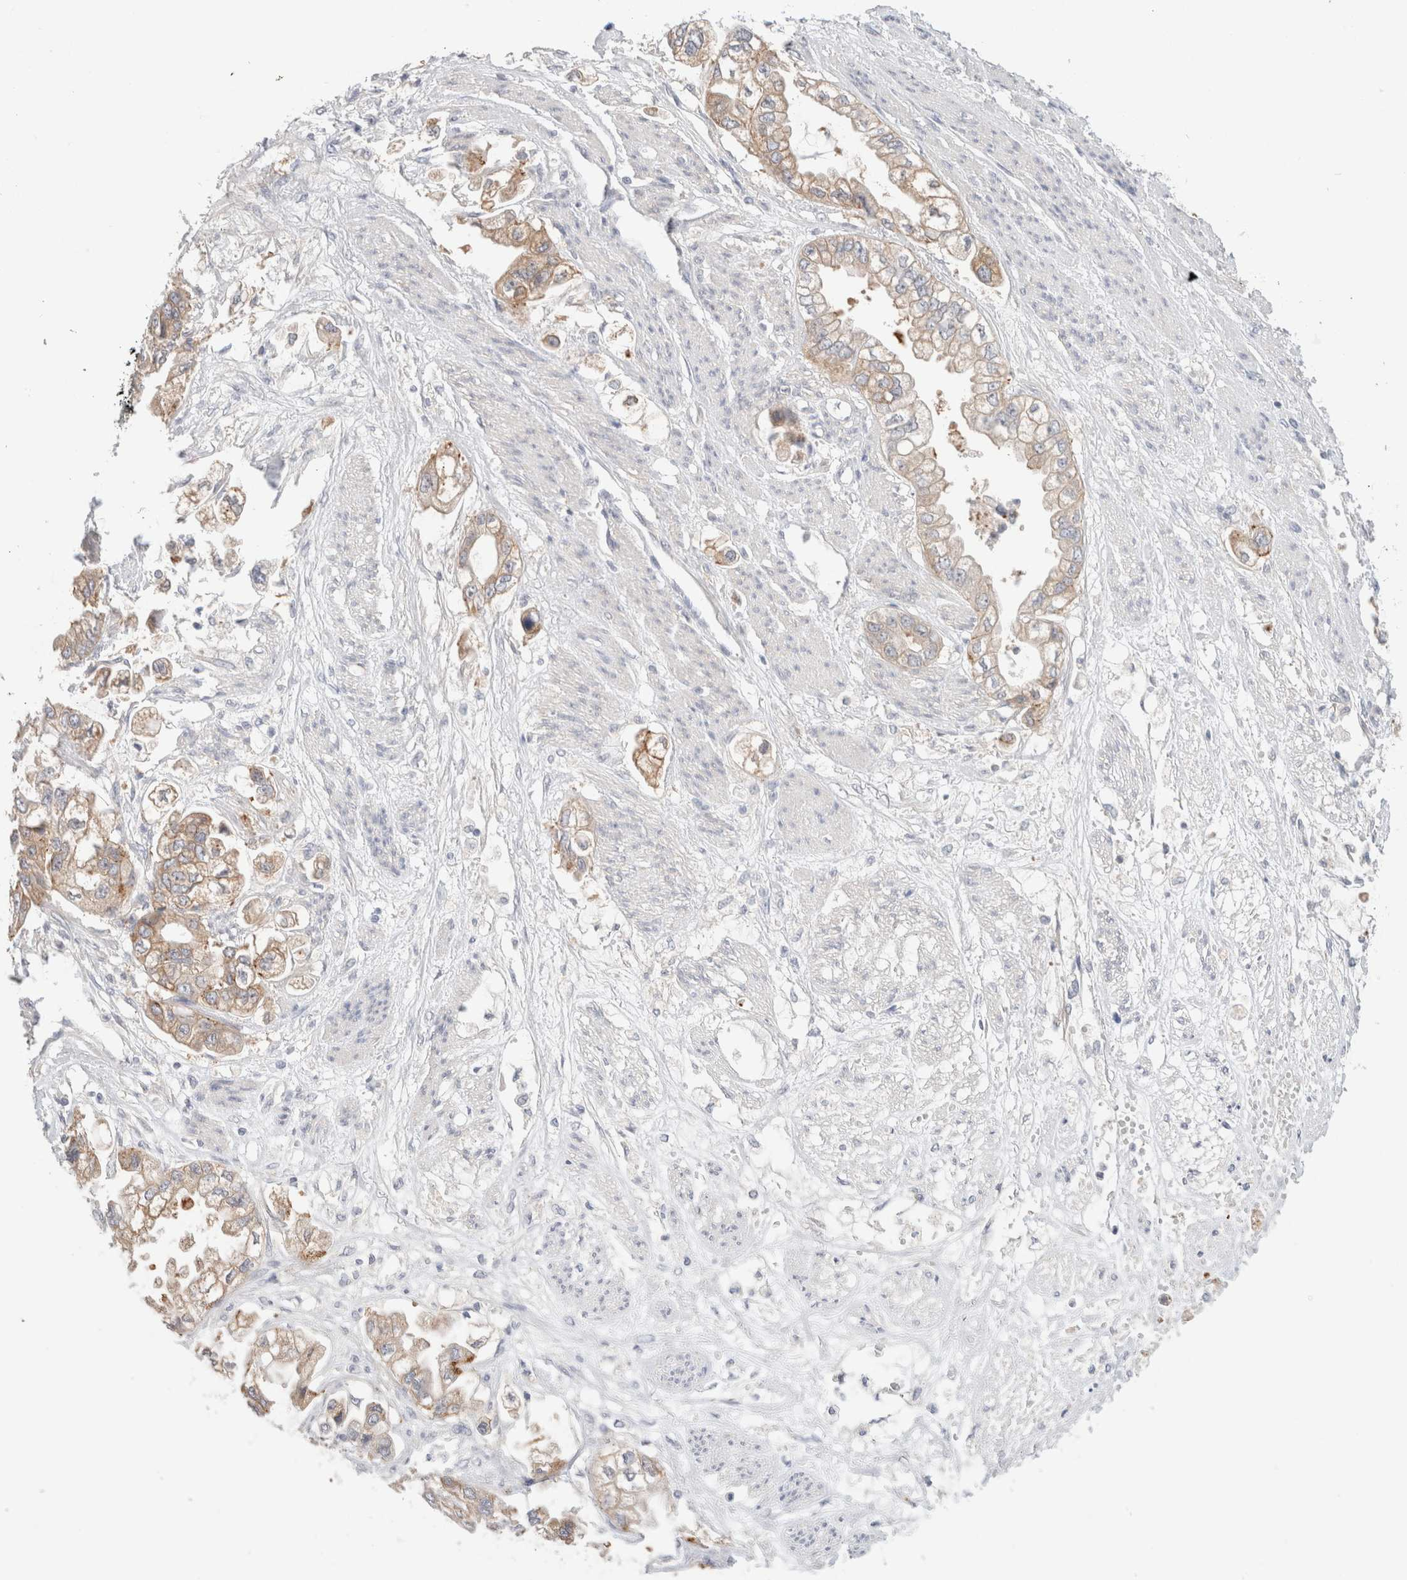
{"staining": {"intensity": "weak", "quantity": ">75%", "location": "cytoplasmic/membranous"}, "tissue": "stomach cancer", "cell_type": "Tumor cells", "image_type": "cancer", "snomed": [{"axis": "morphology", "description": "Adenocarcinoma, NOS"}, {"axis": "topography", "description": "Stomach"}], "caption": "Stomach cancer tissue reveals weak cytoplasmic/membranous positivity in approximately >75% of tumor cells, visualized by immunohistochemistry.", "gene": "SDR16C5", "patient": {"sex": "male", "age": 62}}